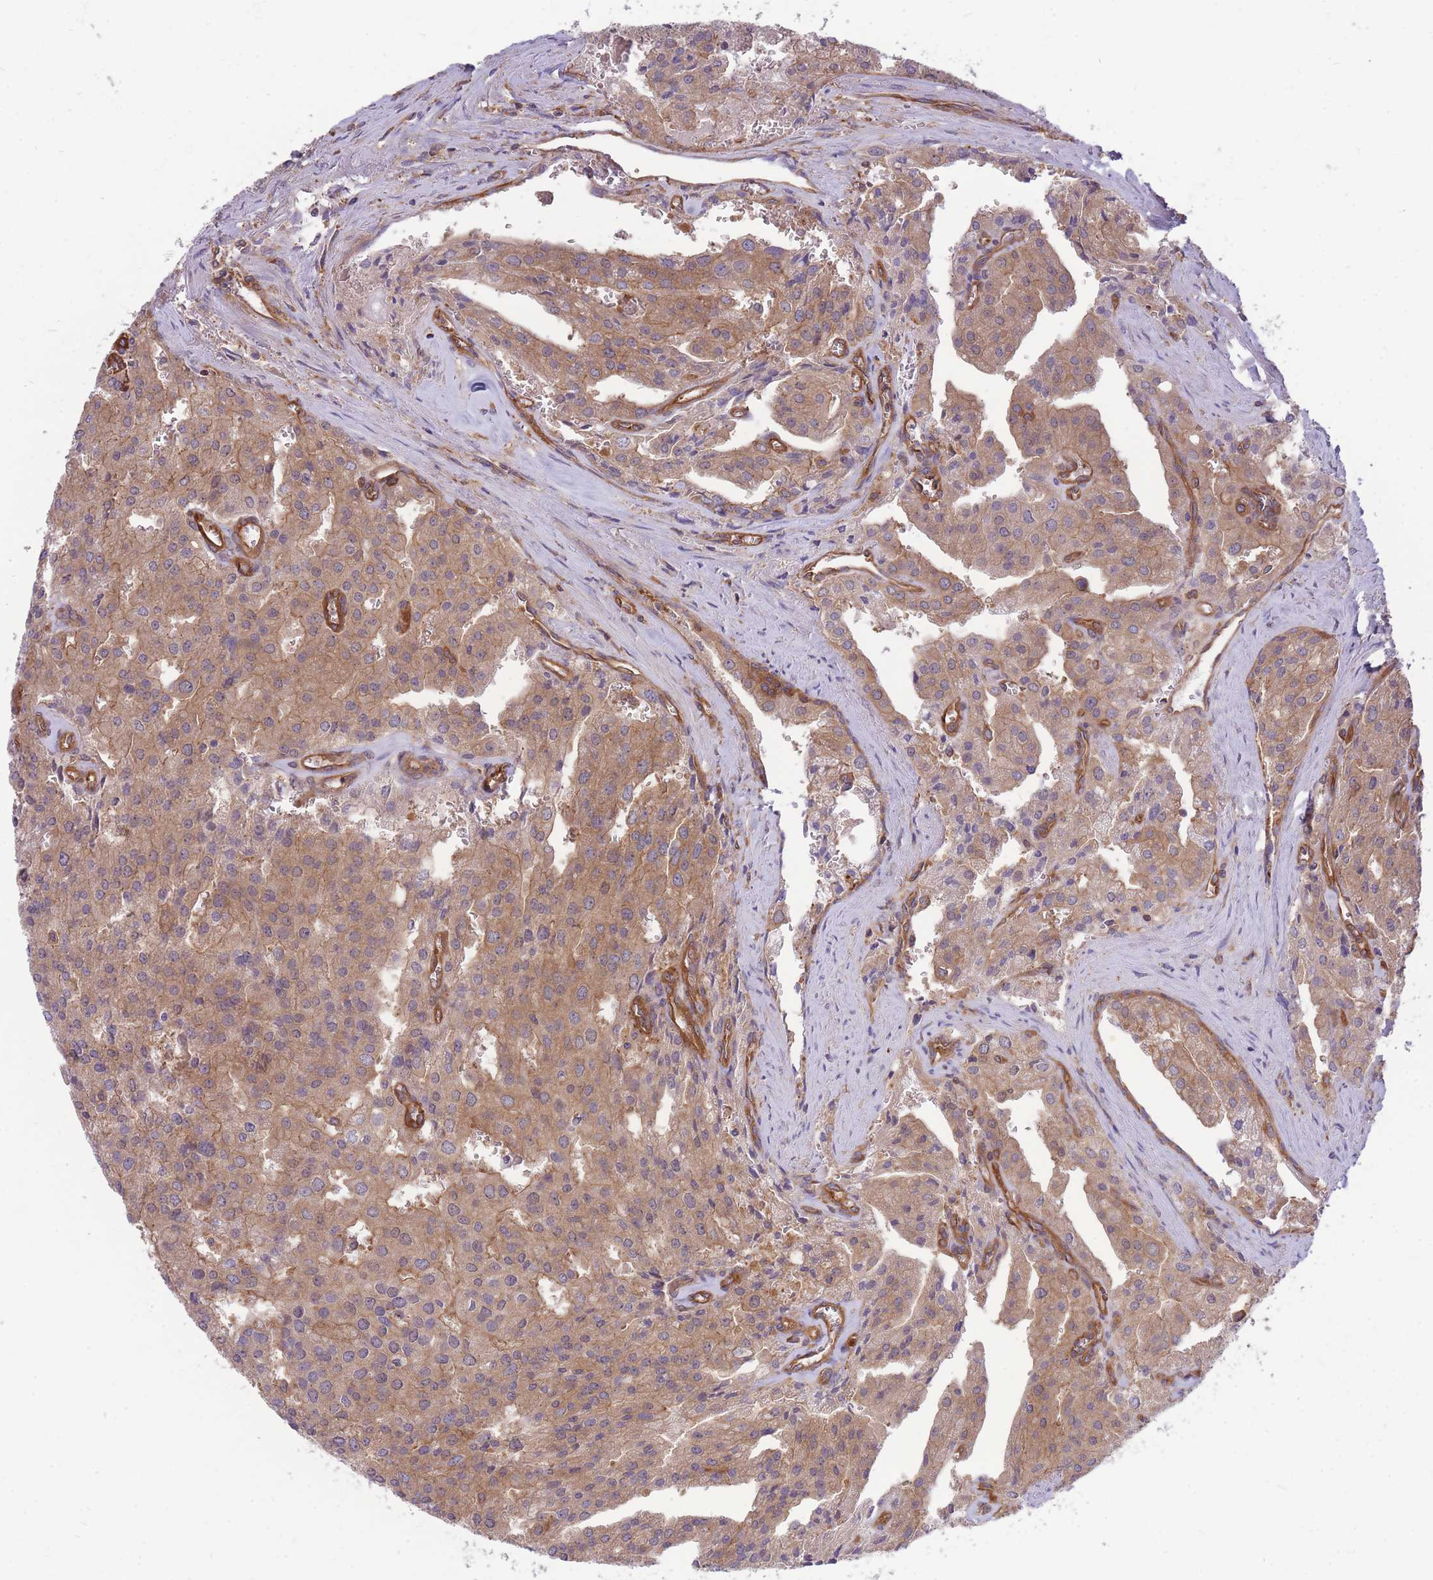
{"staining": {"intensity": "moderate", "quantity": ">75%", "location": "cytoplasmic/membranous"}, "tissue": "prostate cancer", "cell_type": "Tumor cells", "image_type": "cancer", "snomed": [{"axis": "morphology", "description": "Adenocarcinoma, High grade"}, {"axis": "topography", "description": "Prostate"}], "caption": "High-grade adenocarcinoma (prostate) stained for a protein (brown) reveals moderate cytoplasmic/membranous positive positivity in approximately >75% of tumor cells.", "gene": "GGA1", "patient": {"sex": "male", "age": 68}}